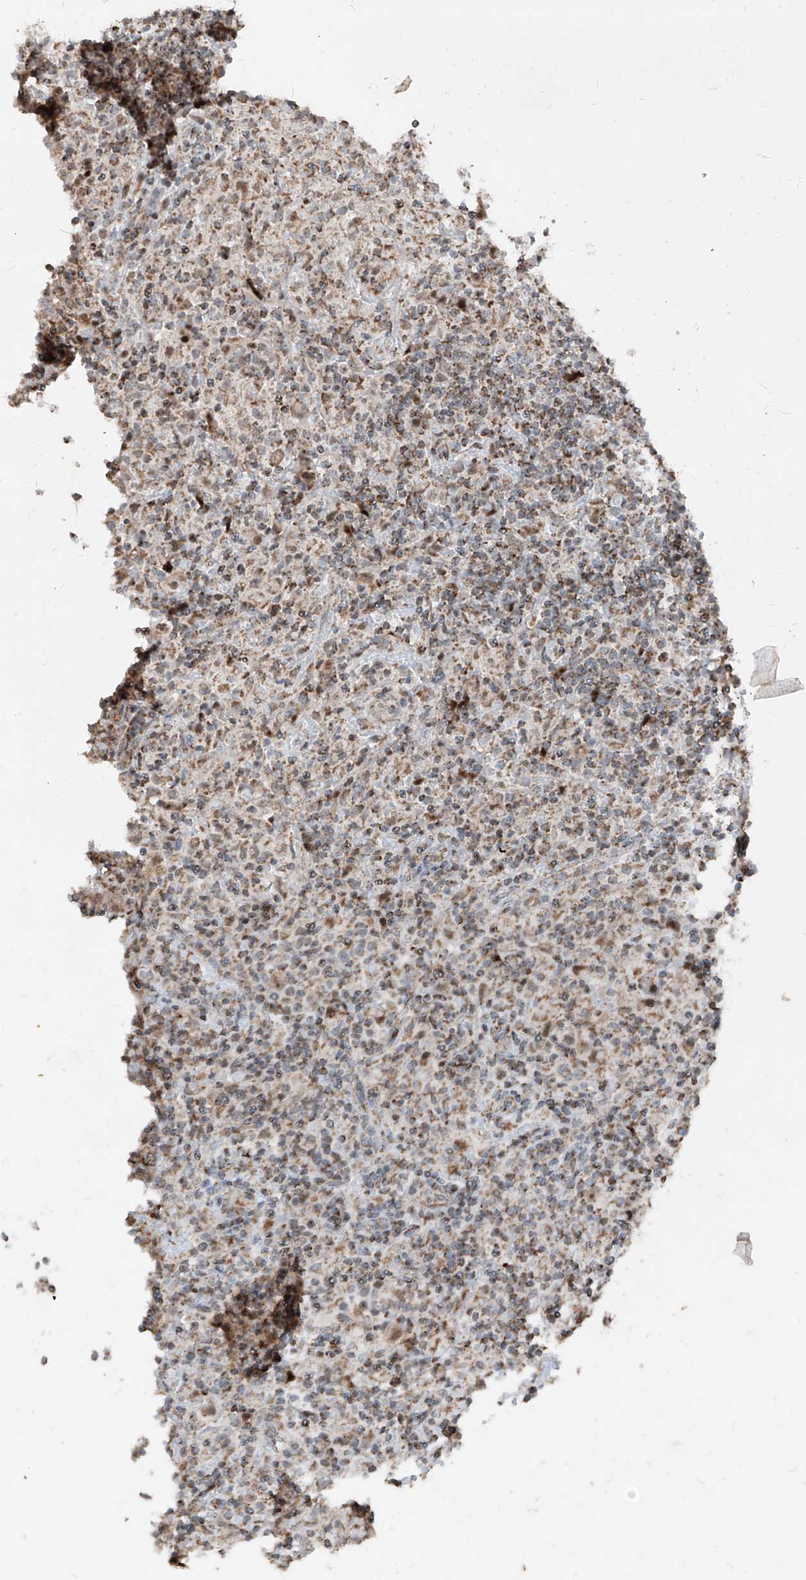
{"staining": {"intensity": "weak", "quantity": ">75%", "location": "cytoplasmic/membranous,nuclear"}, "tissue": "lymphoma", "cell_type": "Tumor cells", "image_type": "cancer", "snomed": [{"axis": "morphology", "description": "Hodgkin's disease, NOS"}, {"axis": "topography", "description": "Lymph node"}], "caption": "Weak cytoplasmic/membranous and nuclear positivity is identified in approximately >75% of tumor cells in lymphoma. (brown staining indicates protein expression, while blue staining denotes nuclei).", "gene": "NDUFB3", "patient": {"sex": "male", "age": 70}}